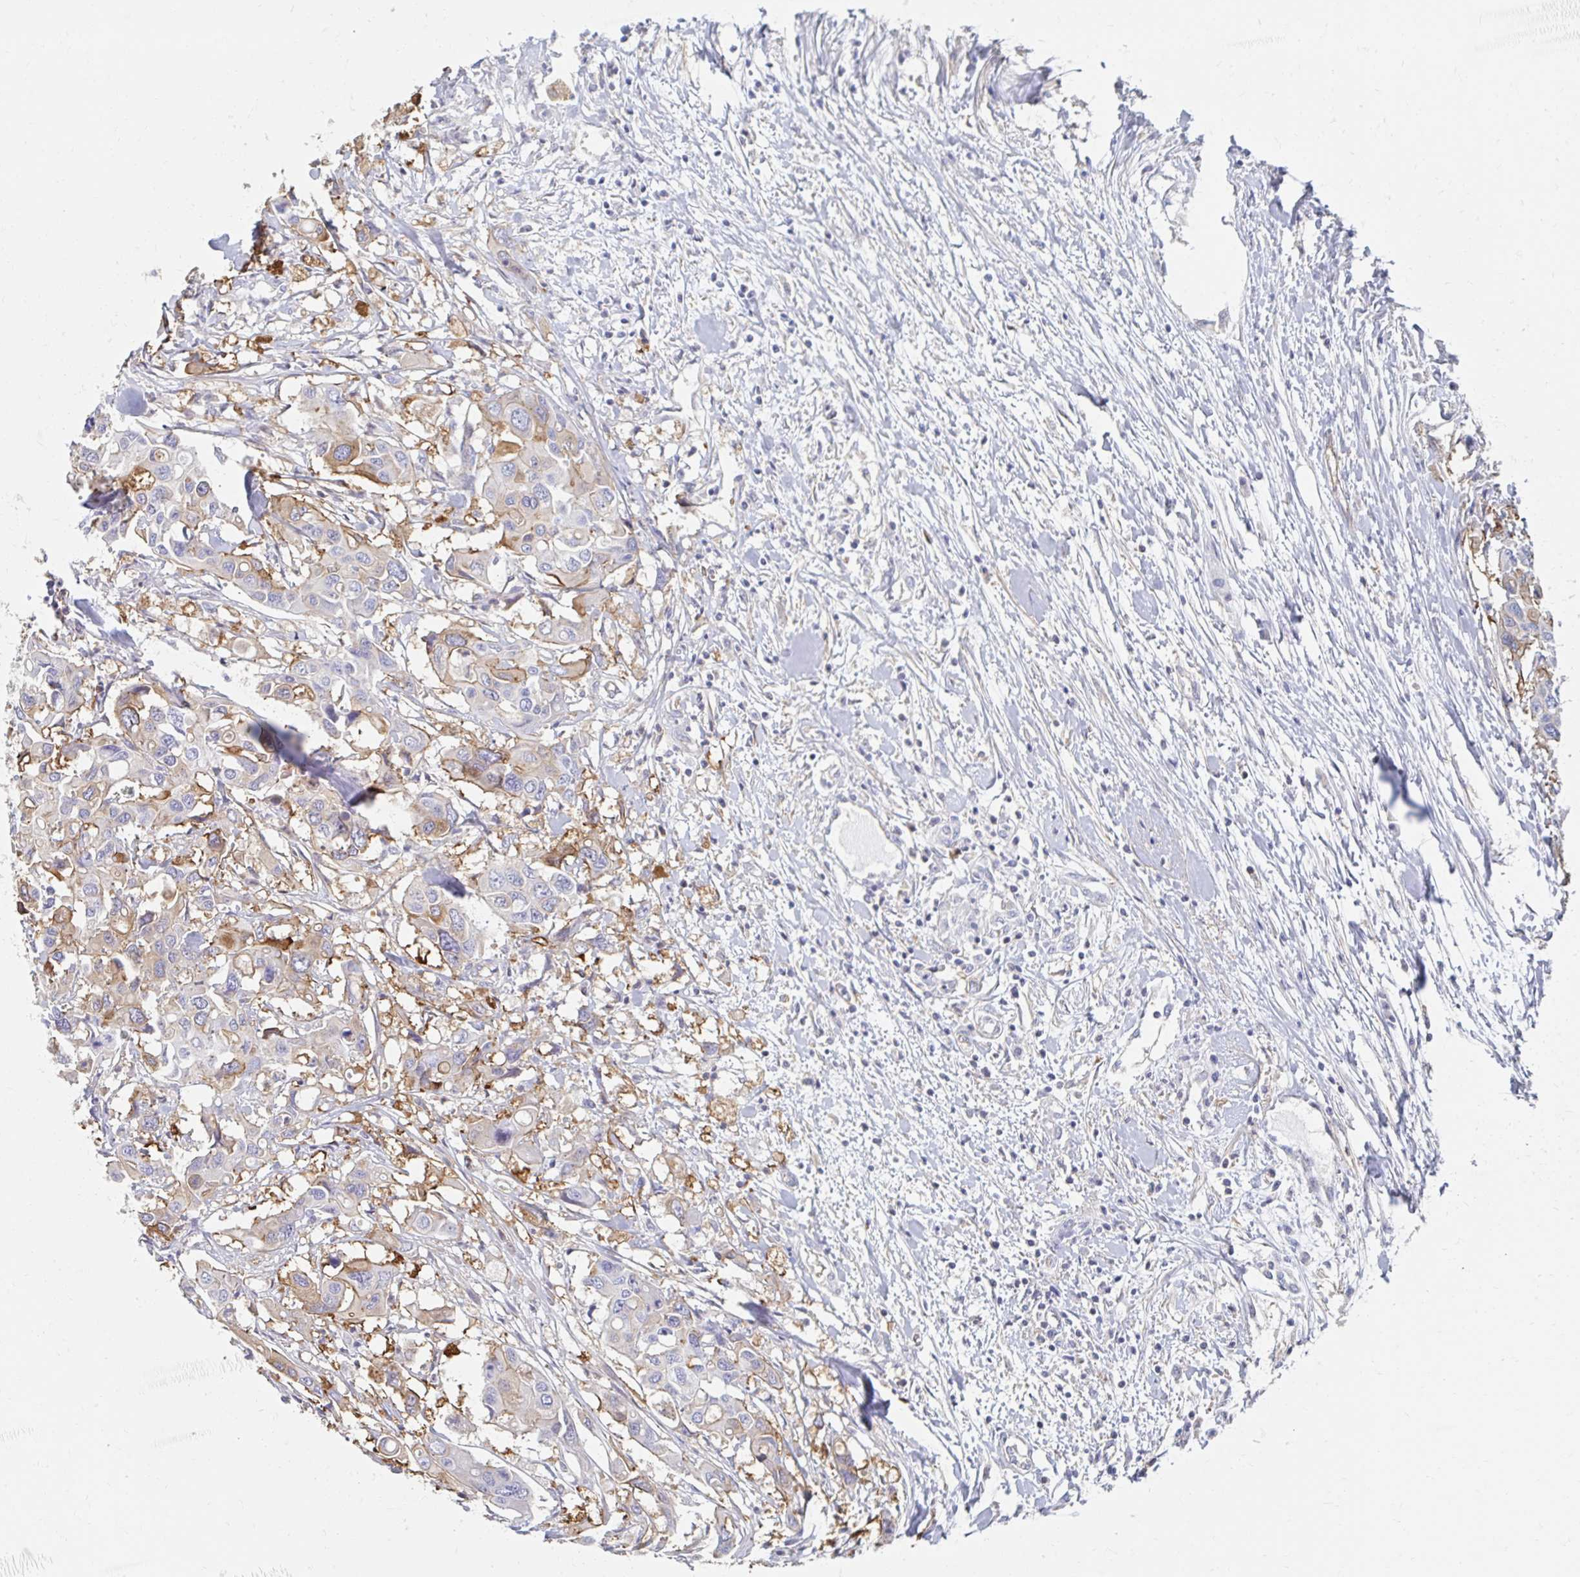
{"staining": {"intensity": "moderate", "quantity": "<25%", "location": "cytoplasmic/membranous"}, "tissue": "colorectal cancer", "cell_type": "Tumor cells", "image_type": "cancer", "snomed": [{"axis": "morphology", "description": "Adenocarcinoma, NOS"}, {"axis": "topography", "description": "Colon"}], "caption": "Colorectal cancer (adenocarcinoma) stained for a protein reveals moderate cytoplasmic/membranous positivity in tumor cells. Nuclei are stained in blue.", "gene": "MYLK2", "patient": {"sex": "male", "age": 77}}